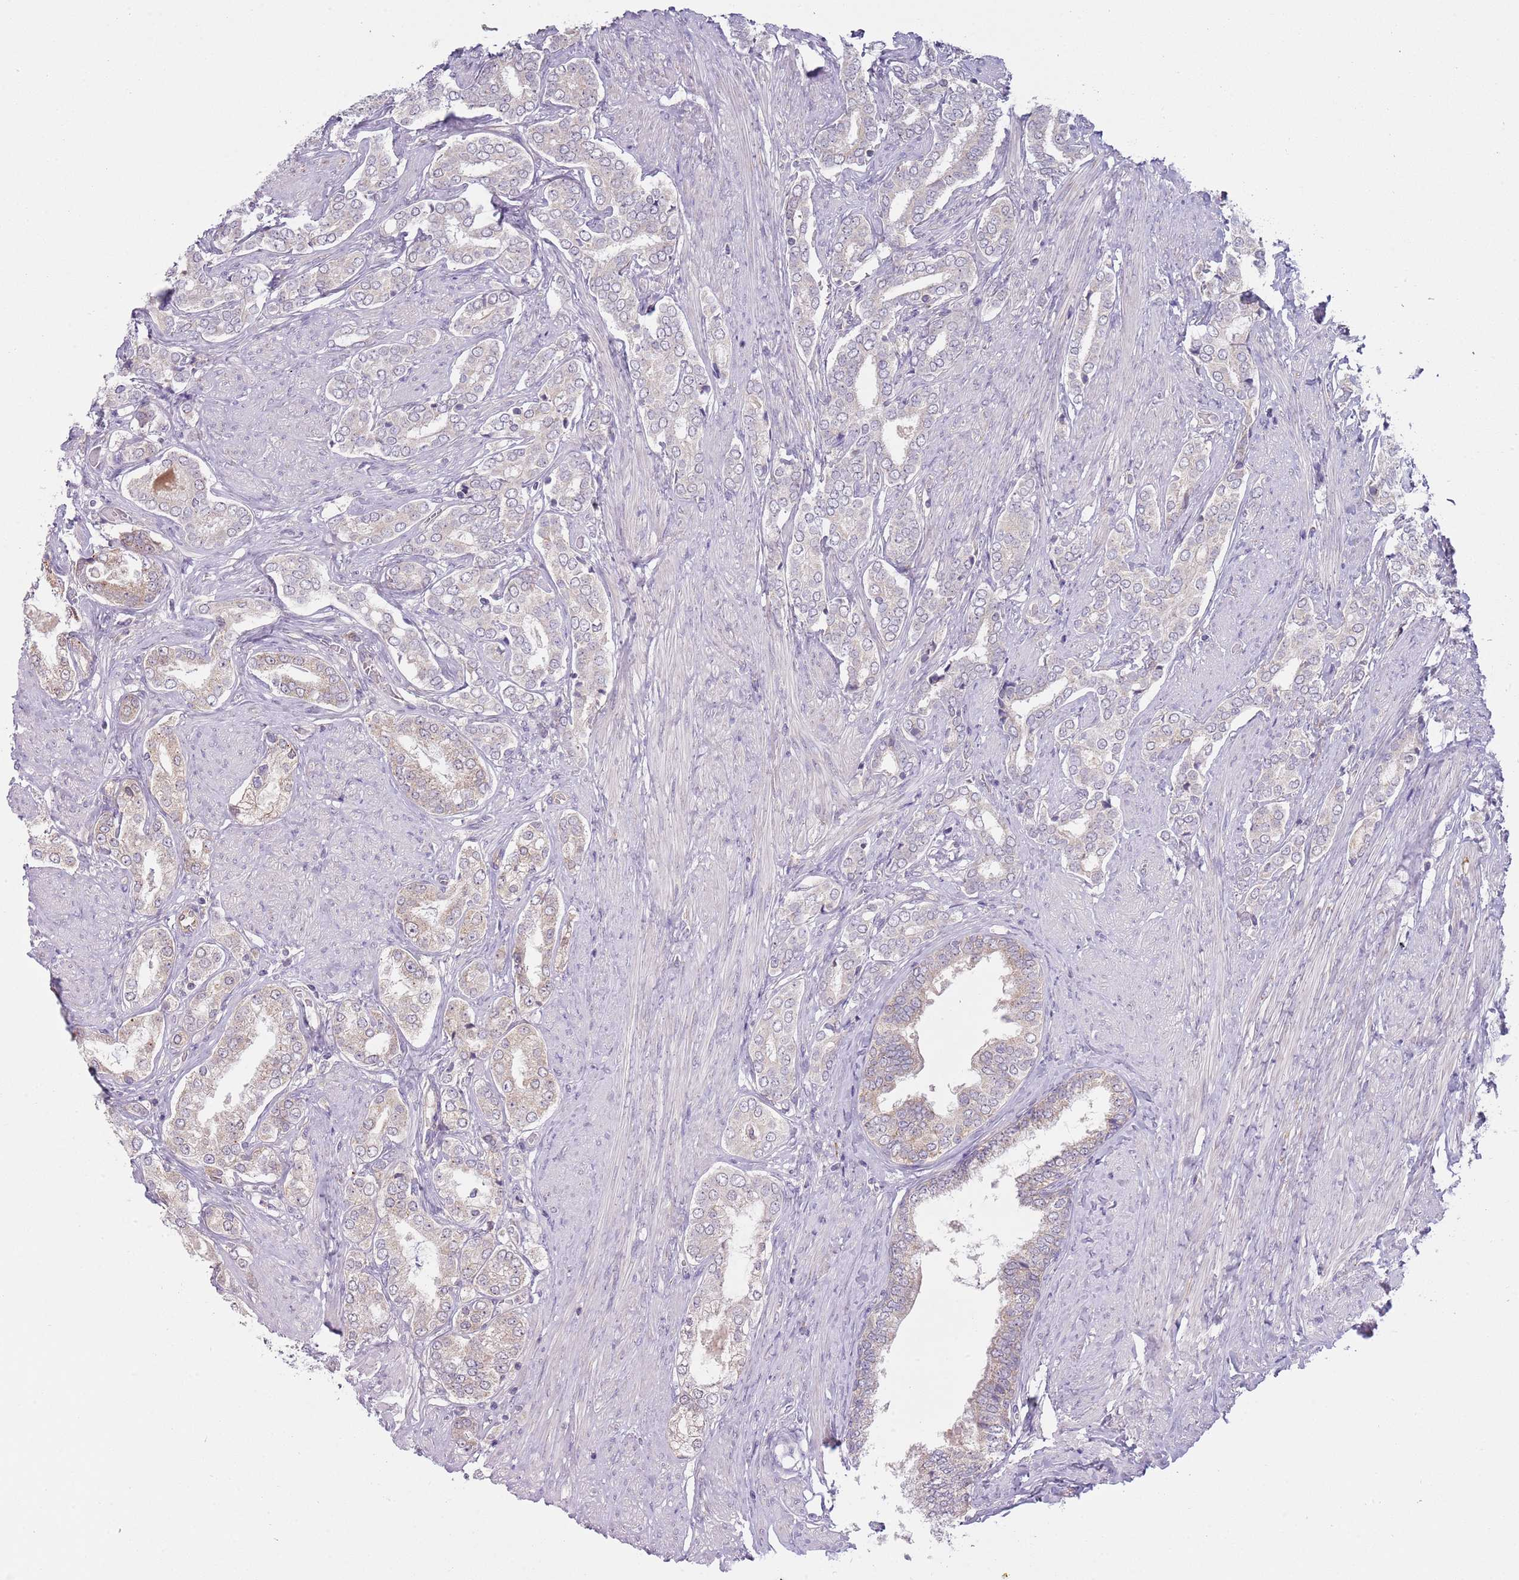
{"staining": {"intensity": "weak", "quantity": "<25%", "location": "cytoplasmic/membranous"}, "tissue": "prostate cancer", "cell_type": "Tumor cells", "image_type": "cancer", "snomed": [{"axis": "morphology", "description": "Adenocarcinoma, High grade"}, {"axis": "topography", "description": "Prostate"}], "caption": "Immunohistochemical staining of prostate cancer exhibits no significant staining in tumor cells.", "gene": "SKOR2", "patient": {"sex": "male", "age": 71}}